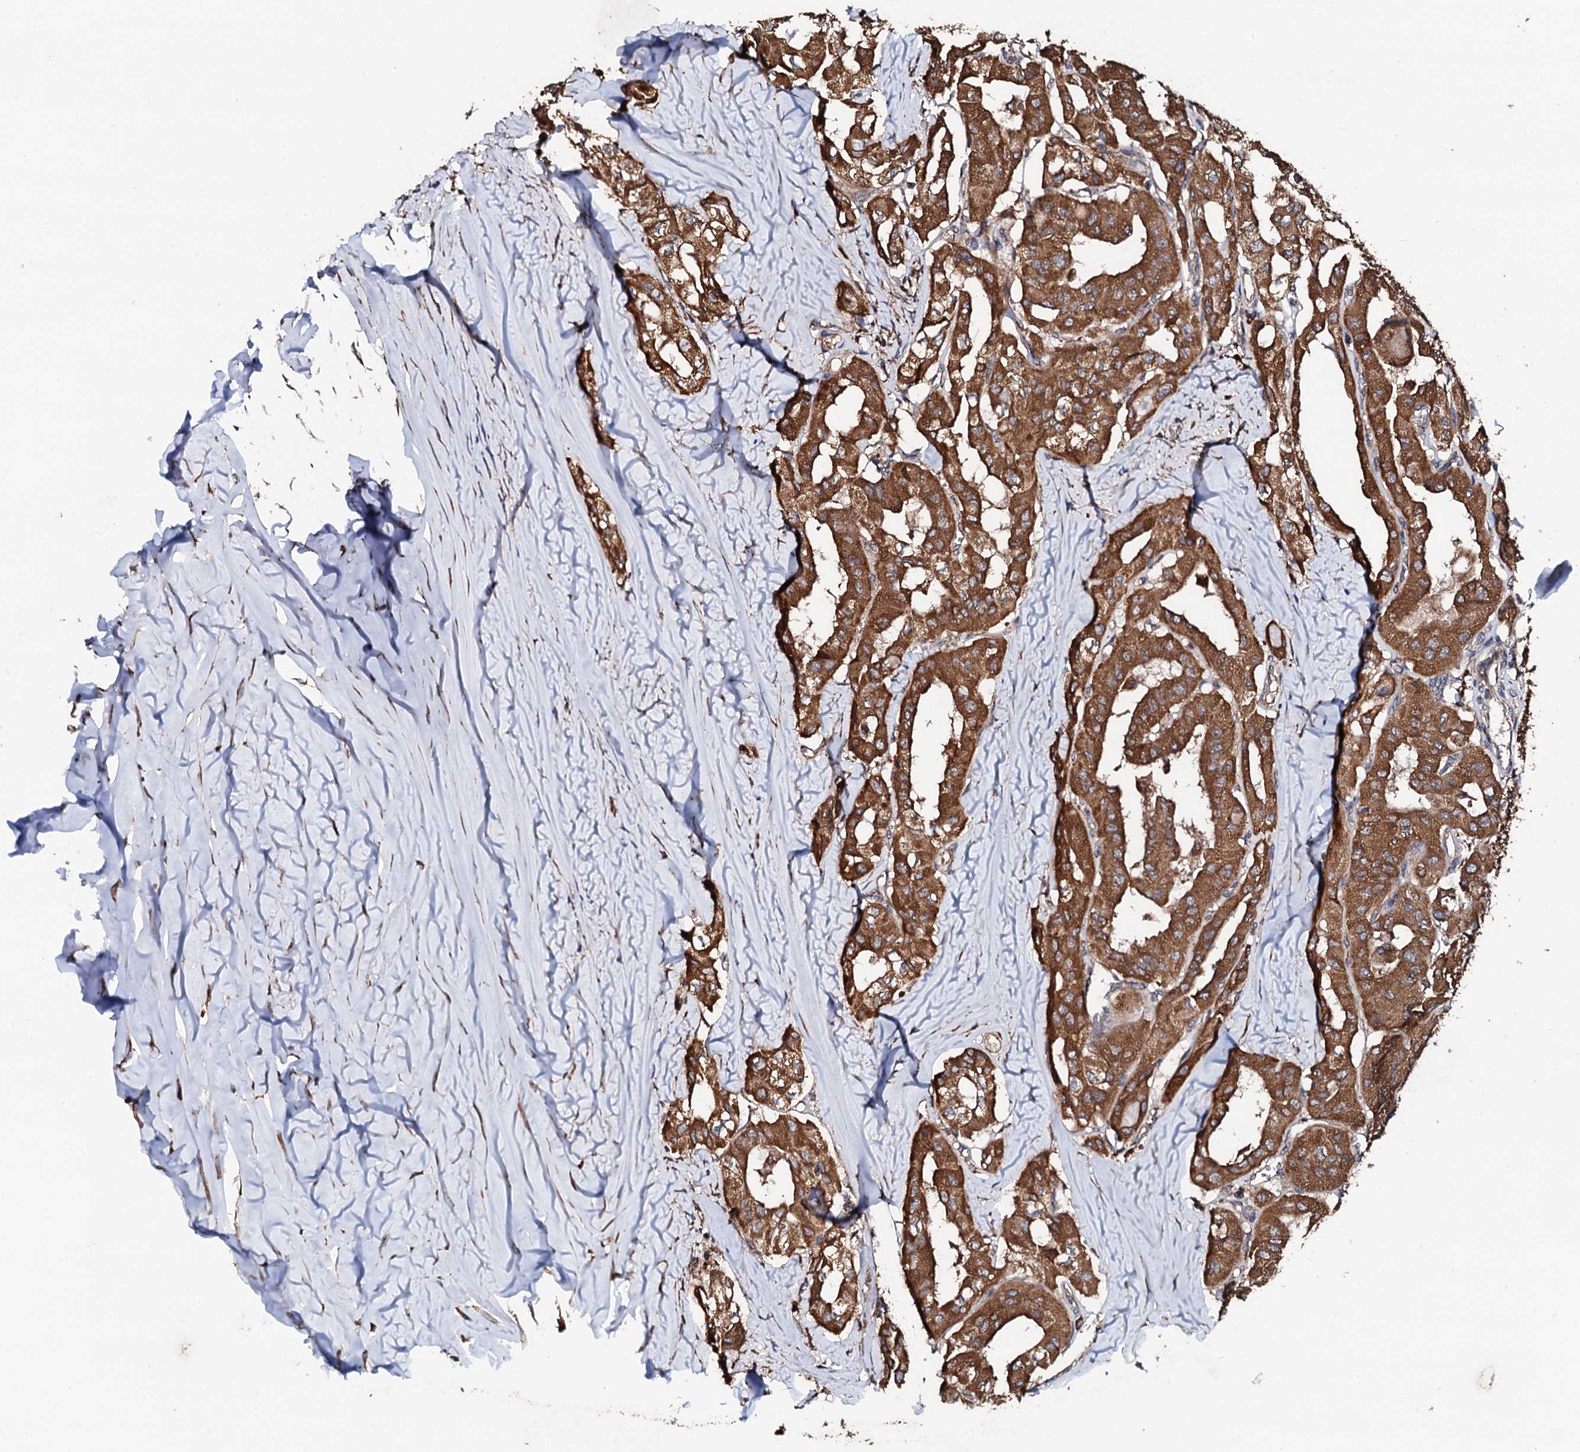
{"staining": {"intensity": "strong", "quantity": ">75%", "location": "cytoplasmic/membranous"}, "tissue": "thyroid cancer", "cell_type": "Tumor cells", "image_type": "cancer", "snomed": [{"axis": "morphology", "description": "Papillary adenocarcinoma, NOS"}, {"axis": "topography", "description": "Thyroid gland"}], "caption": "Strong cytoplasmic/membranous protein staining is identified in about >75% of tumor cells in papillary adenocarcinoma (thyroid).", "gene": "CKAP5", "patient": {"sex": "female", "age": 59}}